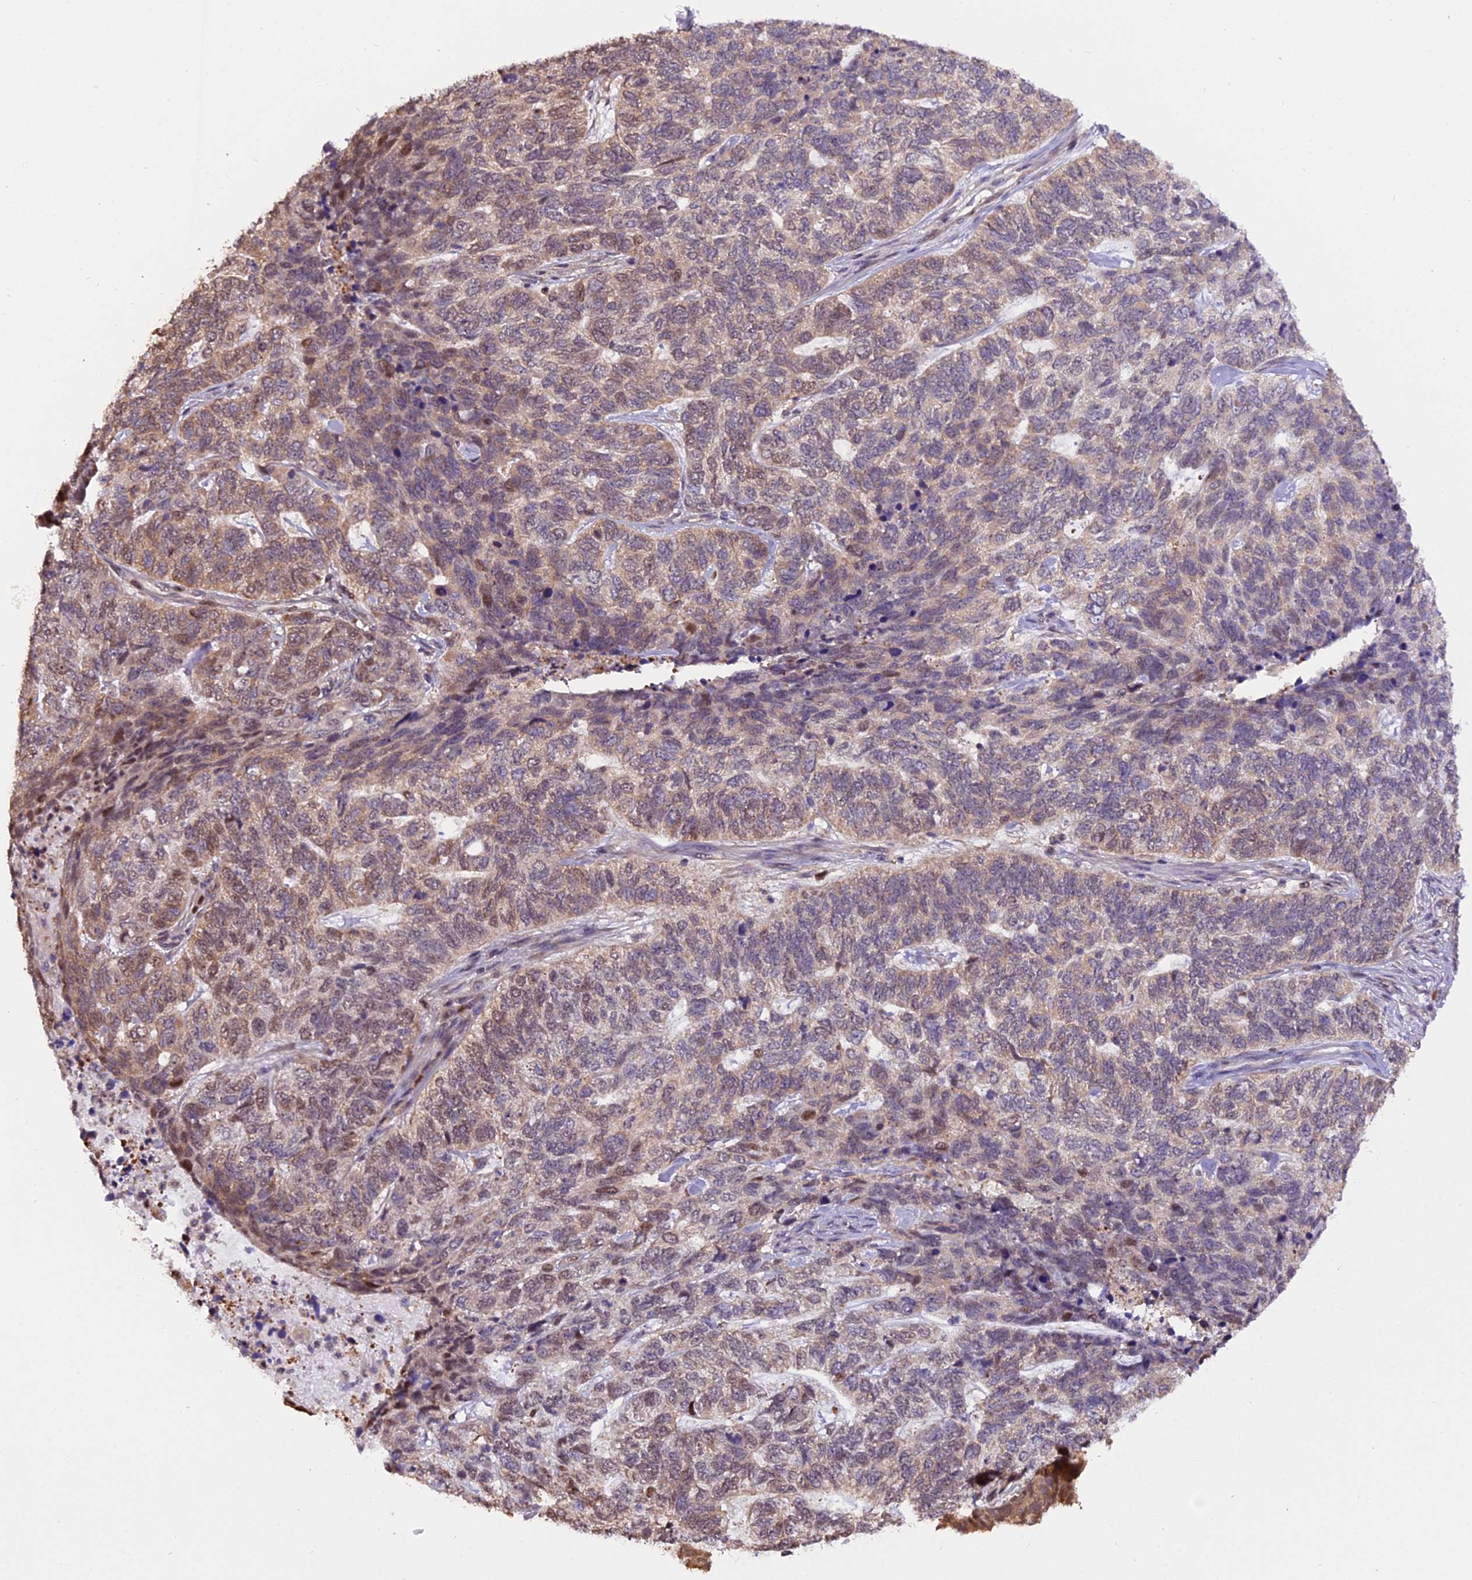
{"staining": {"intensity": "weak", "quantity": "<25%", "location": "cytoplasmic/membranous,nuclear"}, "tissue": "skin cancer", "cell_type": "Tumor cells", "image_type": "cancer", "snomed": [{"axis": "morphology", "description": "Basal cell carcinoma"}, {"axis": "topography", "description": "Skin"}], "caption": "An immunohistochemistry photomicrograph of skin basal cell carcinoma is shown. There is no staining in tumor cells of skin basal cell carcinoma. (Immunohistochemistry, brightfield microscopy, high magnification).", "gene": "HERPUD1", "patient": {"sex": "female", "age": 65}}